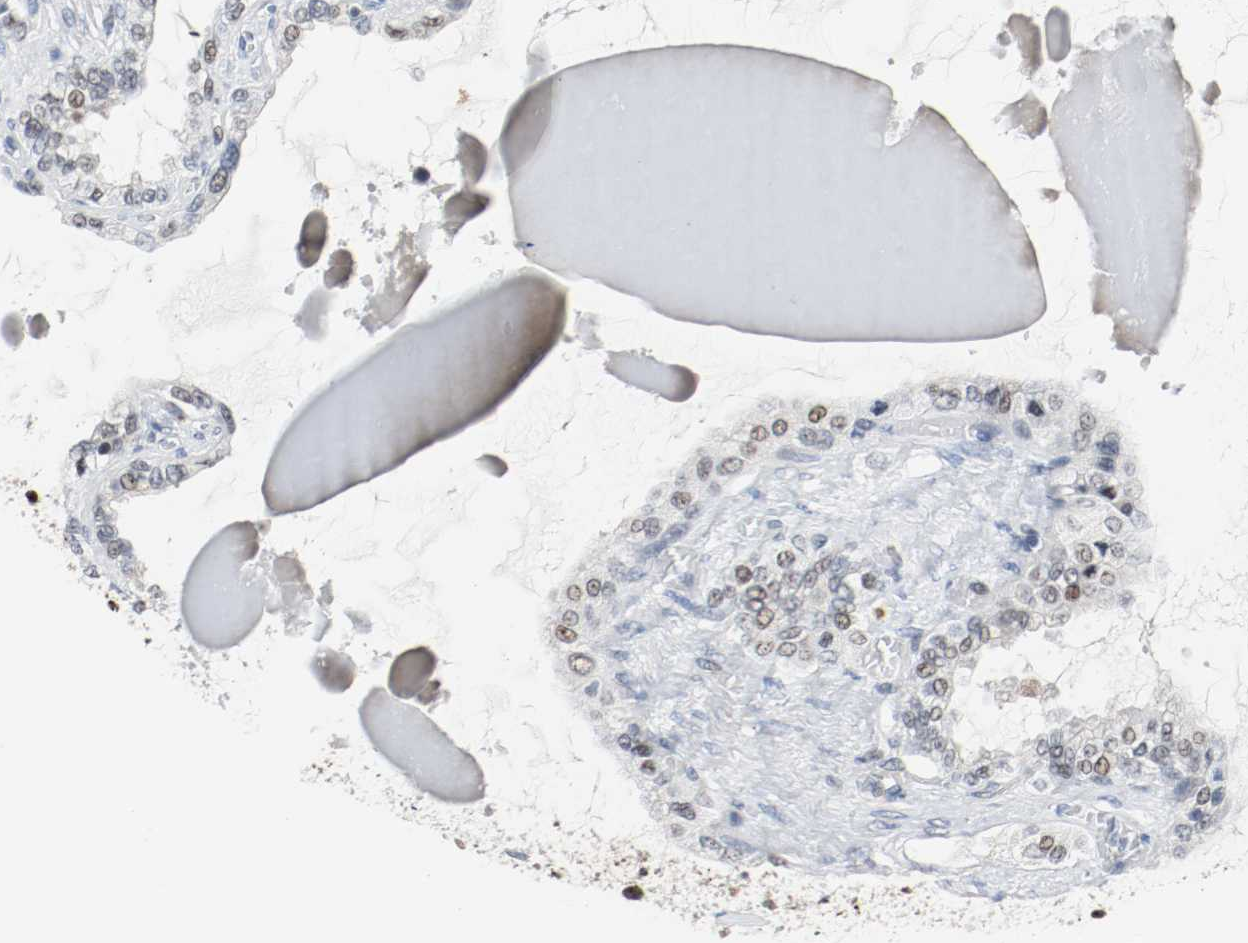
{"staining": {"intensity": "weak", "quantity": "<25%", "location": "nuclear"}, "tissue": "seminal vesicle", "cell_type": "Glandular cells", "image_type": "normal", "snomed": [{"axis": "morphology", "description": "Normal tissue, NOS"}, {"axis": "morphology", "description": "Inflammation, NOS"}, {"axis": "topography", "description": "Urinary bladder"}, {"axis": "topography", "description": "Prostate"}, {"axis": "topography", "description": "Seminal veicle"}], "caption": "IHC image of benign seminal vesicle: human seminal vesicle stained with DAB (3,3'-diaminobenzidine) displays no significant protein positivity in glandular cells. The staining was performed using DAB (3,3'-diaminobenzidine) to visualize the protein expression in brown, while the nuclei were stained in blue with hematoxylin (Magnification: 20x).", "gene": "ASH1L", "patient": {"sex": "male", "age": 82}}